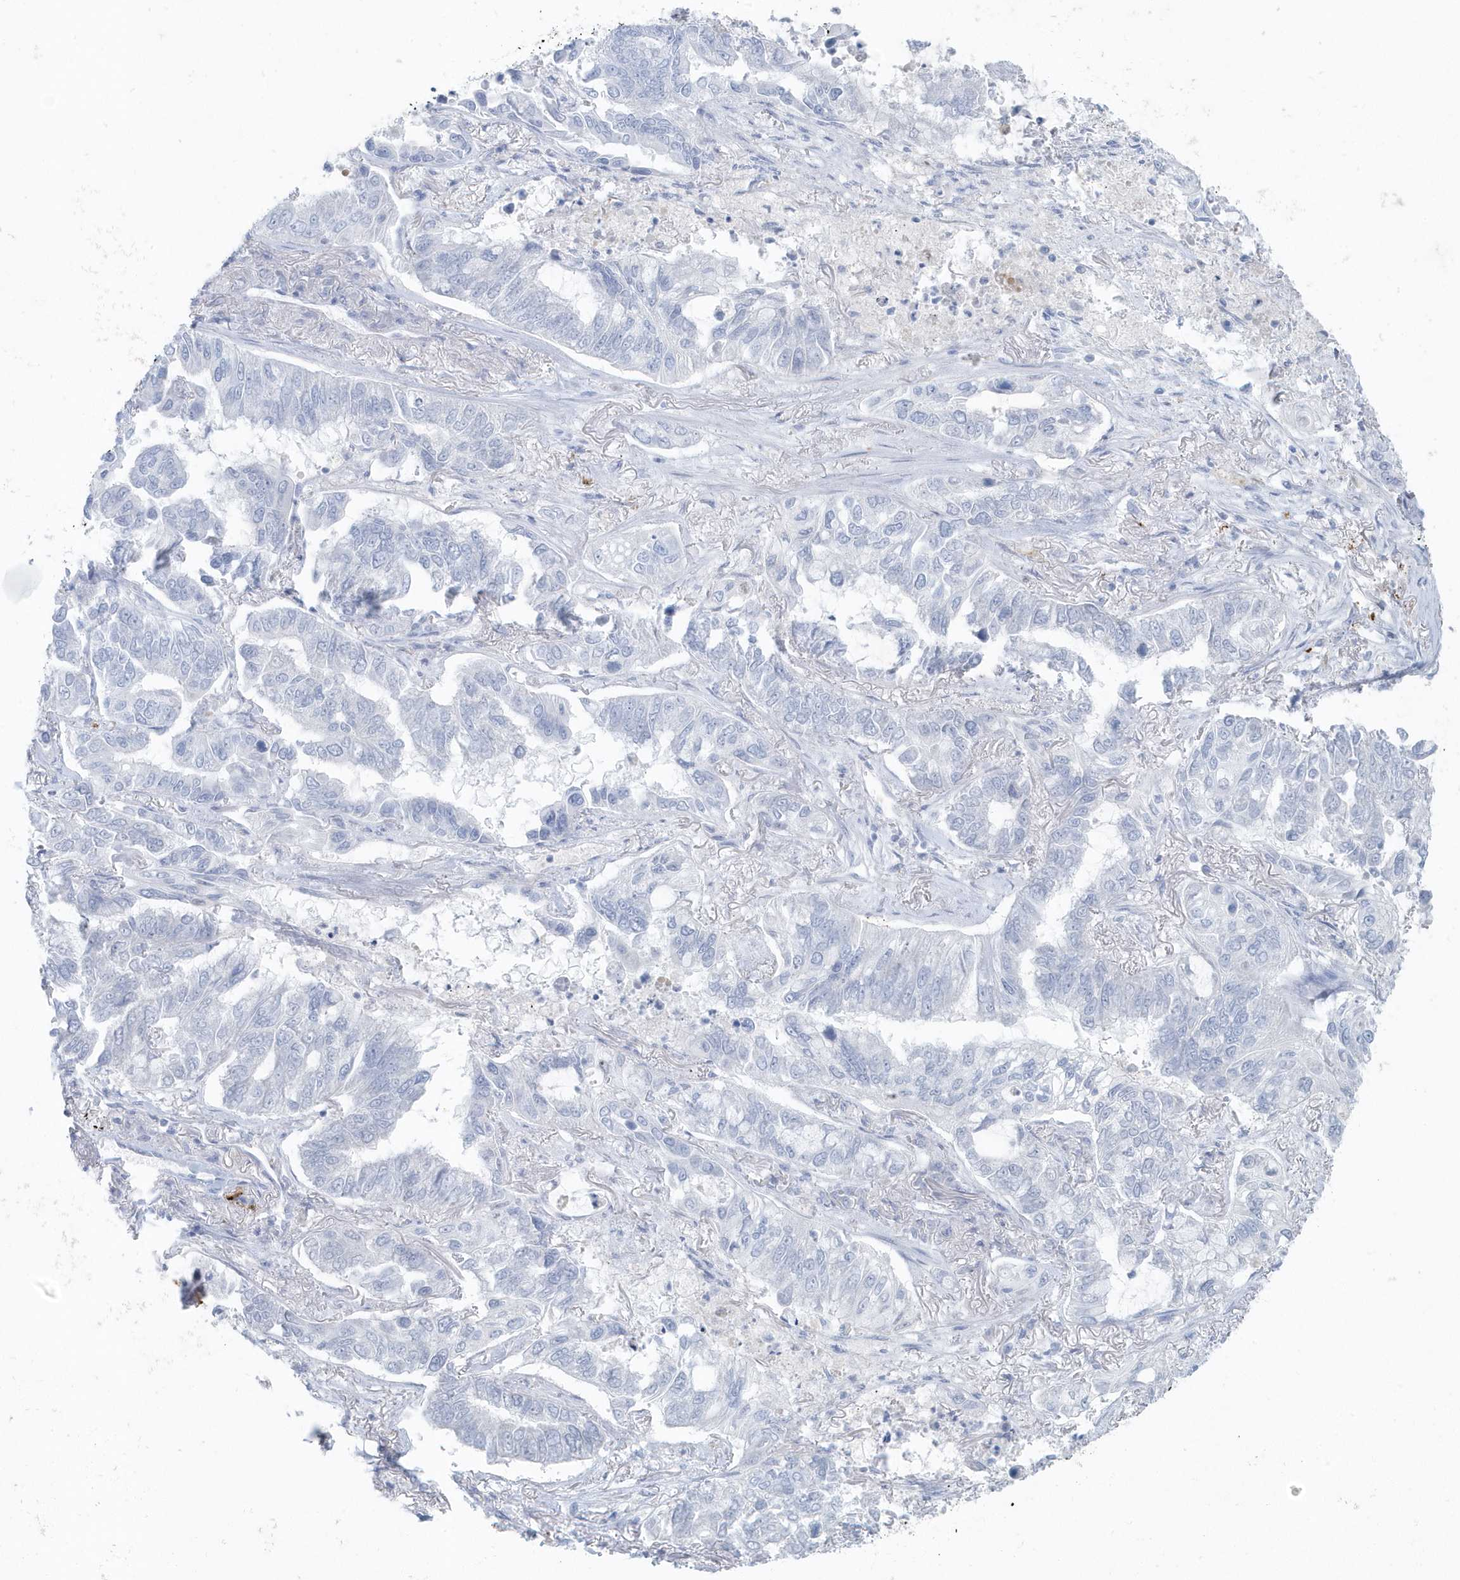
{"staining": {"intensity": "negative", "quantity": "none", "location": "none"}, "tissue": "lung cancer", "cell_type": "Tumor cells", "image_type": "cancer", "snomed": [{"axis": "morphology", "description": "Adenocarcinoma, NOS"}, {"axis": "topography", "description": "Lung"}], "caption": "Immunohistochemical staining of lung cancer (adenocarcinoma) shows no significant expression in tumor cells. (Stains: DAB IHC with hematoxylin counter stain, Microscopy: brightfield microscopy at high magnification).", "gene": "FAM98A", "patient": {"sex": "male", "age": 64}}